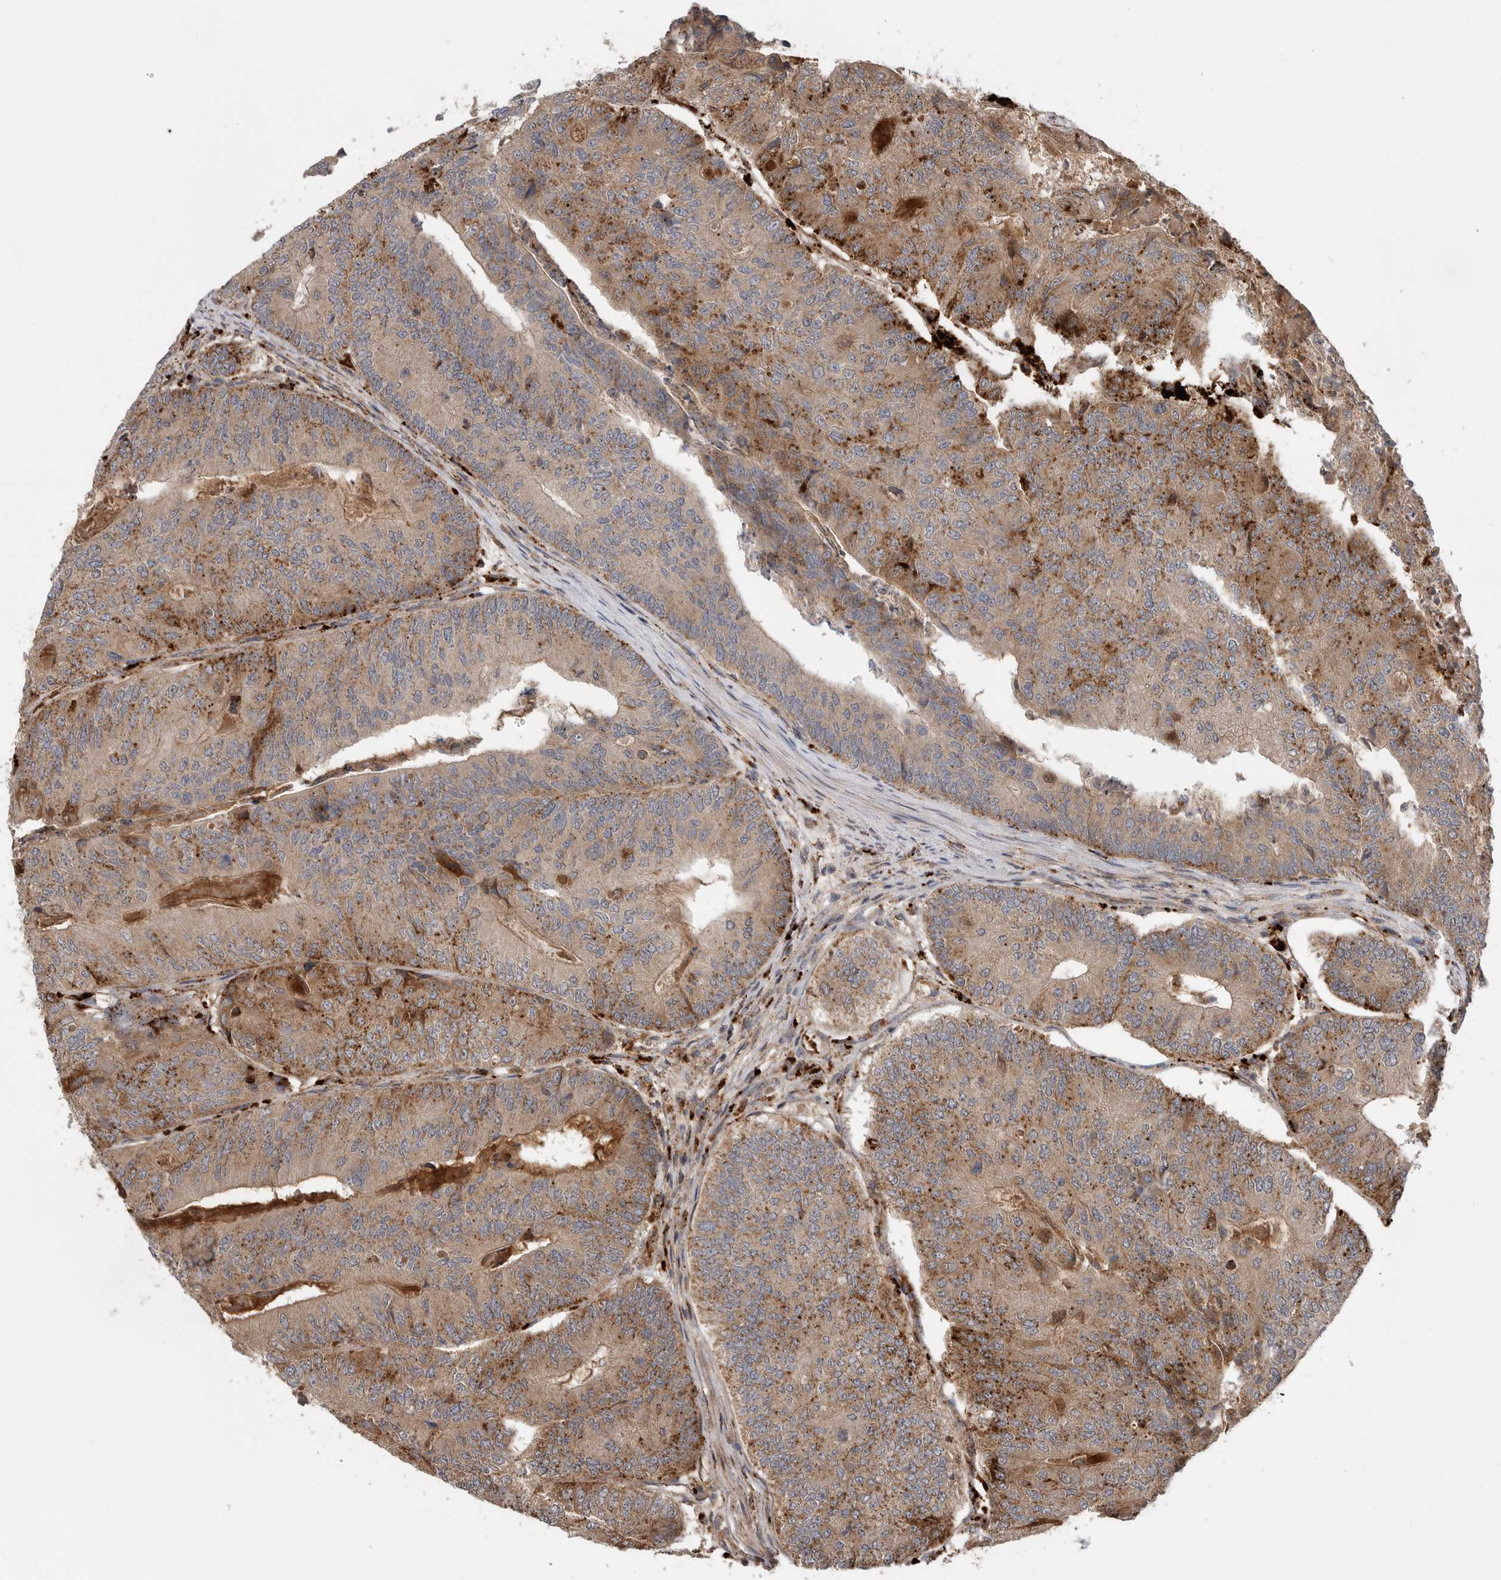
{"staining": {"intensity": "moderate", "quantity": ">75%", "location": "cytoplasmic/membranous"}, "tissue": "colorectal cancer", "cell_type": "Tumor cells", "image_type": "cancer", "snomed": [{"axis": "morphology", "description": "Adenocarcinoma, NOS"}, {"axis": "topography", "description": "Colon"}], "caption": "This micrograph reveals immunohistochemistry staining of human colorectal cancer (adenocarcinoma), with medium moderate cytoplasmic/membranous positivity in approximately >75% of tumor cells.", "gene": "GALNS", "patient": {"sex": "female", "age": 67}}